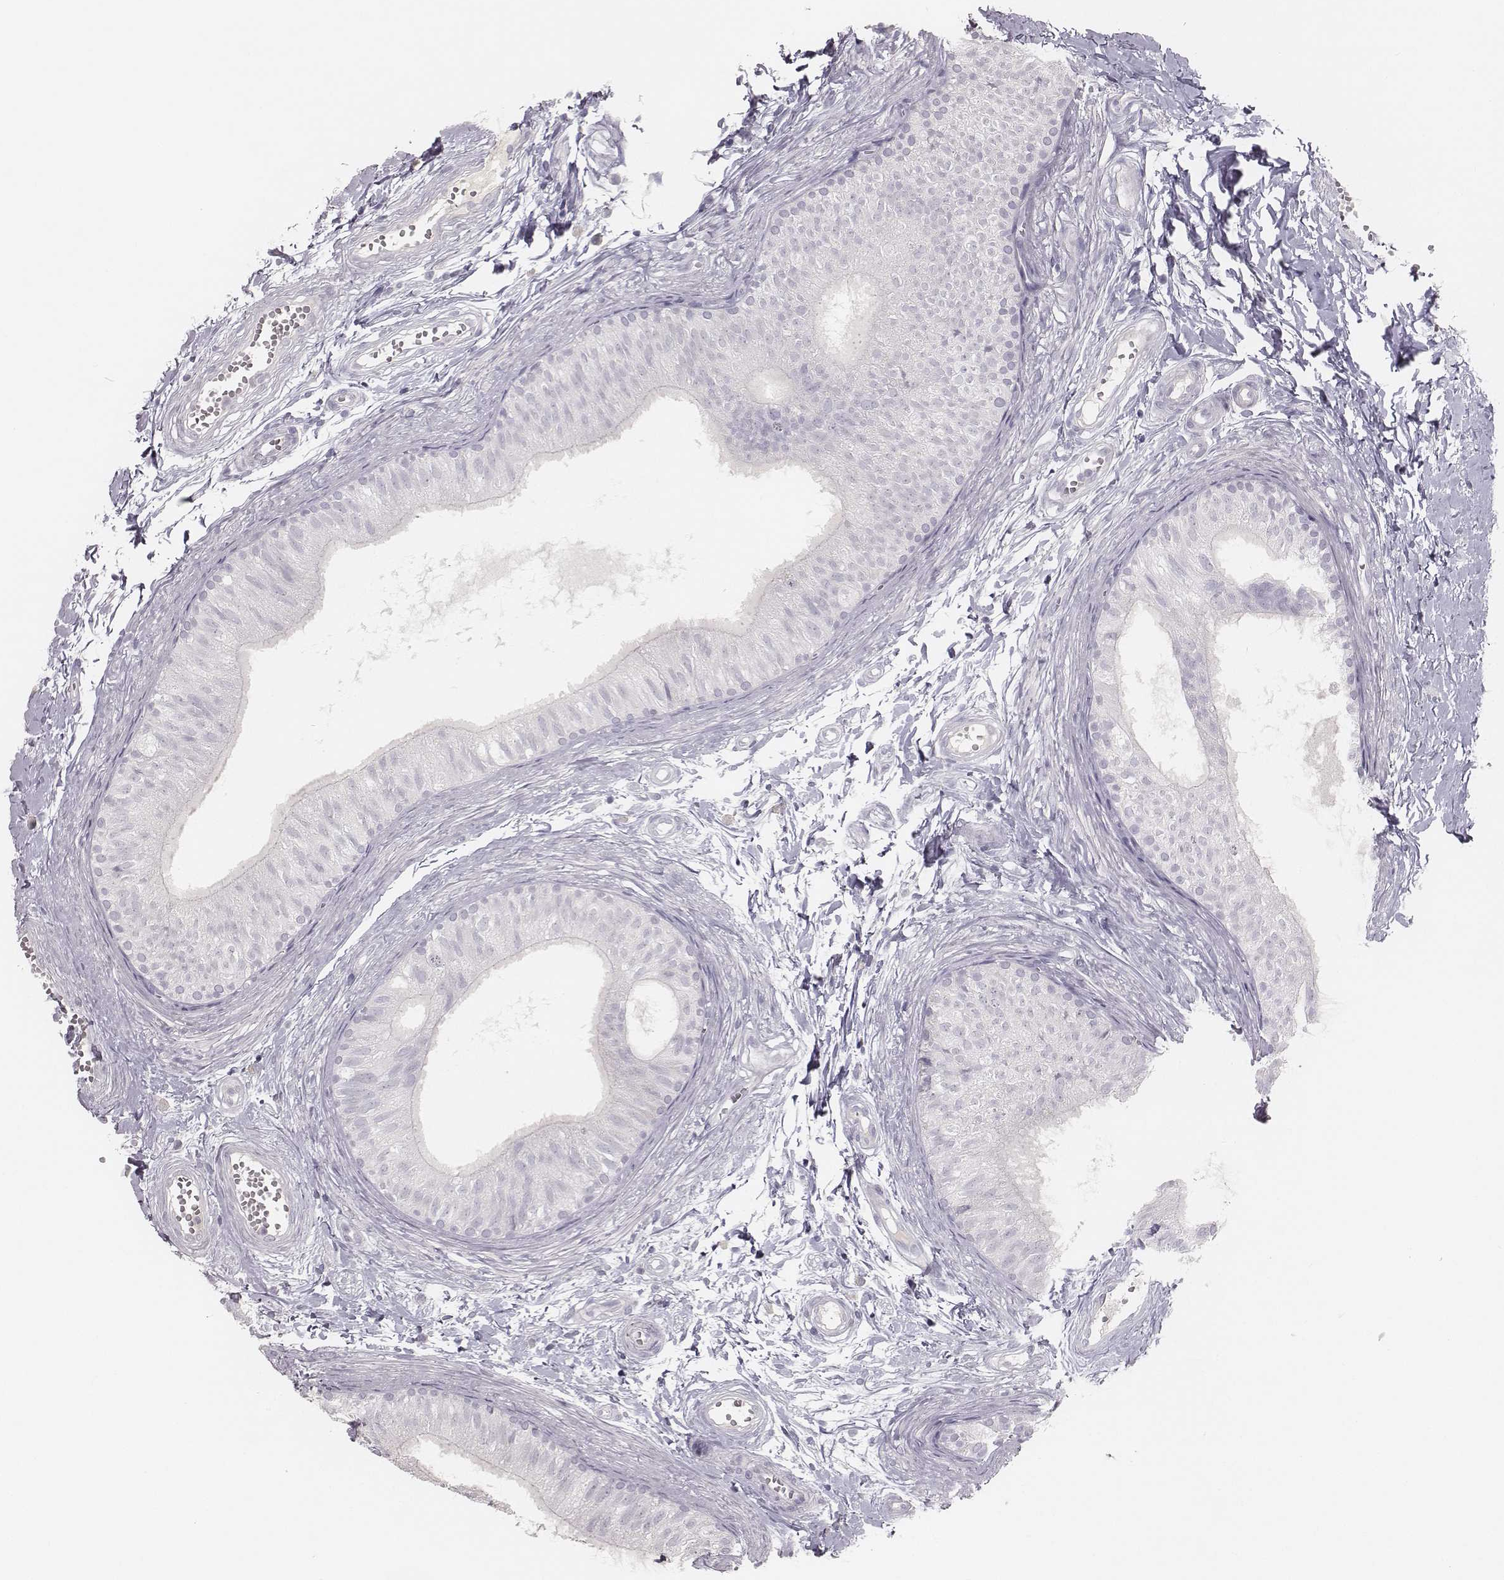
{"staining": {"intensity": "negative", "quantity": "none", "location": "none"}, "tissue": "epididymis", "cell_type": "Glandular cells", "image_type": "normal", "snomed": [{"axis": "morphology", "description": "Normal tissue, NOS"}, {"axis": "topography", "description": "Epididymis"}], "caption": "IHC image of unremarkable human epididymis stained for a protein (brown), which displays no positivity in glandular cells.", "gene": "MYH6", "patient": {"sex": "male", "age": 22}}